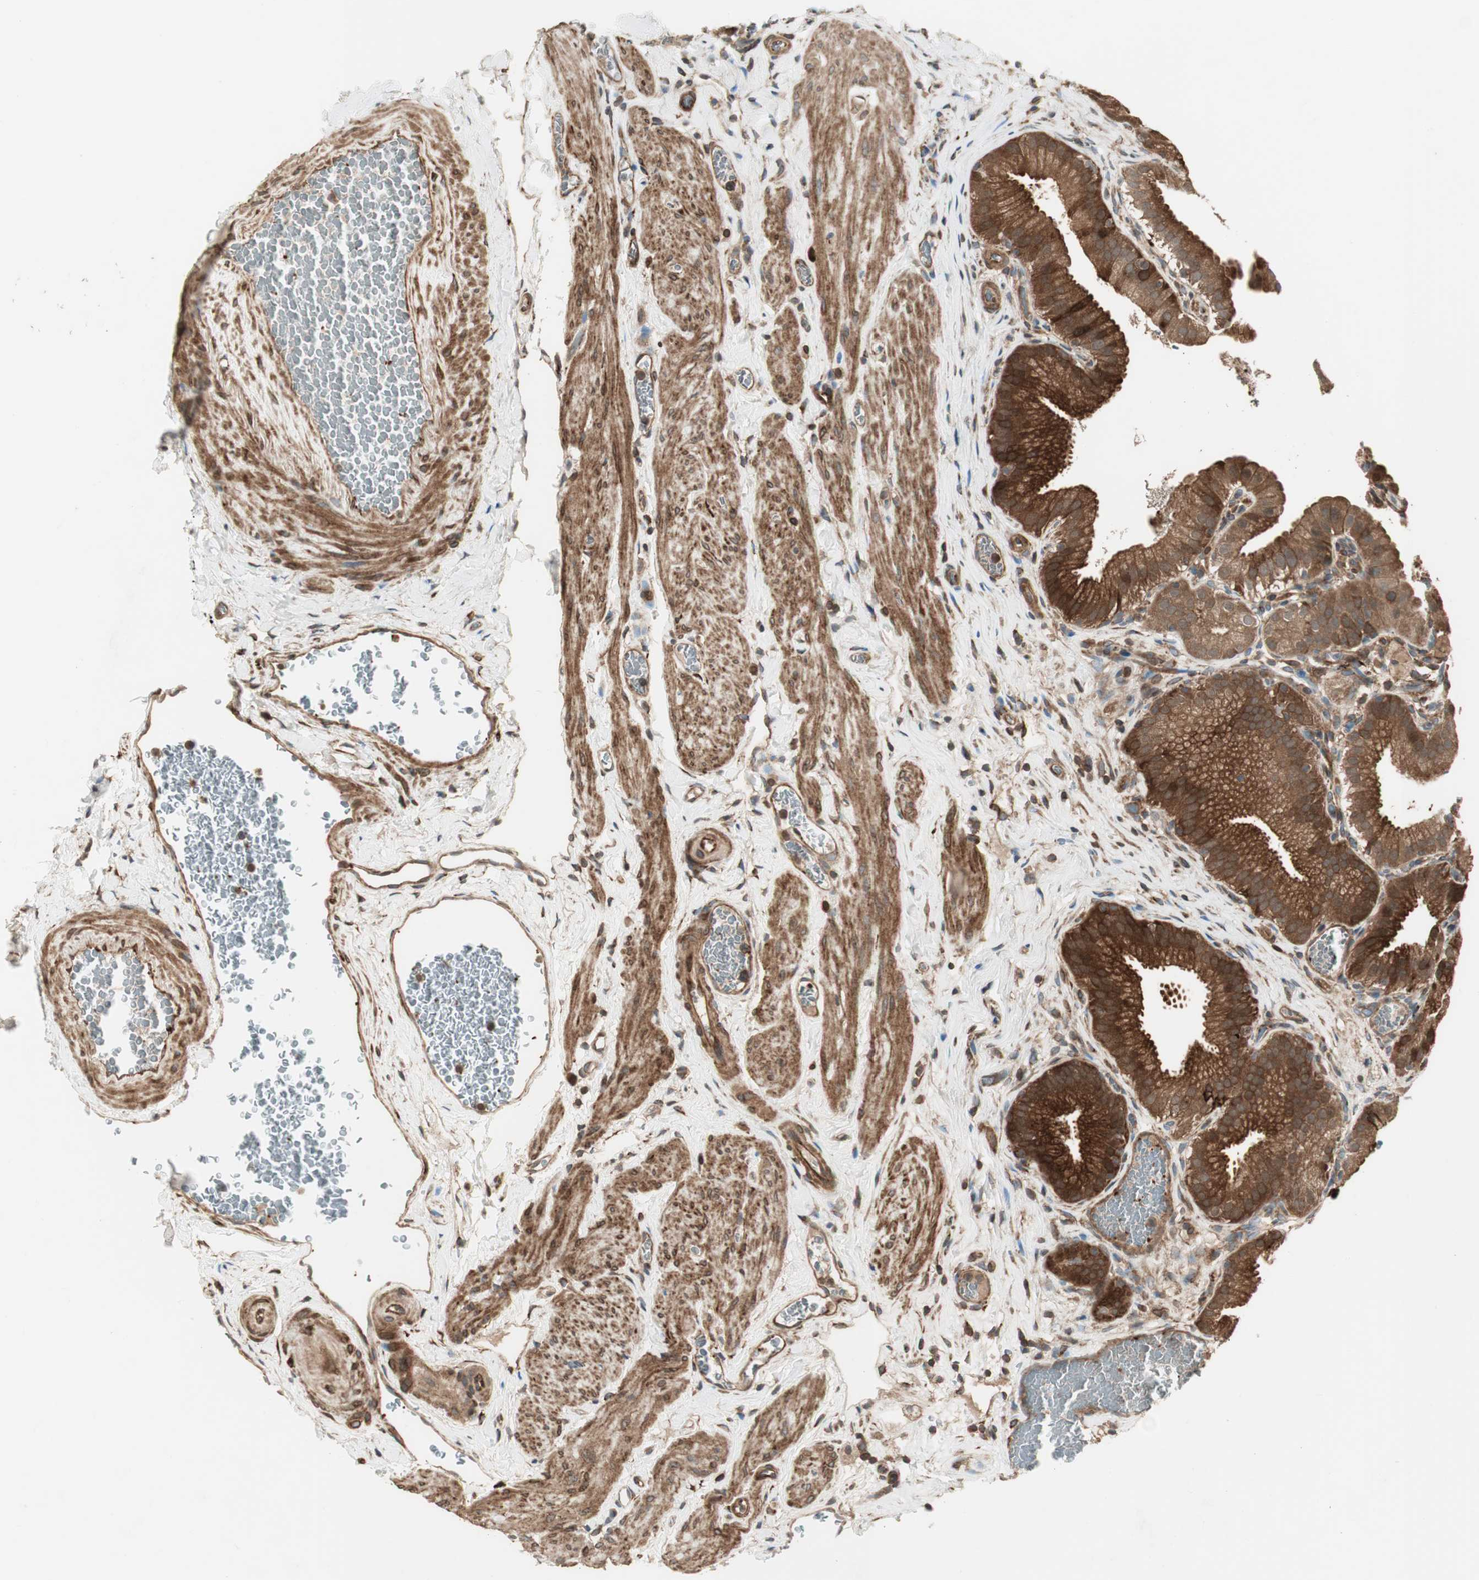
{"staining": {"intensity": "strong", "quantity": ">75%", "location": "cytoplasmic/membranous"}, "tissue": "gallbladder", "cell_type": "Glandular cells", "image_type": "normal", "snomed": [{"axis": "morphology", "description": "Normal tissue, NOS"}, {"axis": "topography", "description": "Gallbladder"}], "caption": "Glandular cells display high levels of strong cytoplasmic/membranous expression in about >75% of cells in normal gallbladder. Ihc stains the protein of interest in brown and the nuclei are stained blue.", "gene": "PRKG1", "patient": {"sex": "male", "age": 54}}